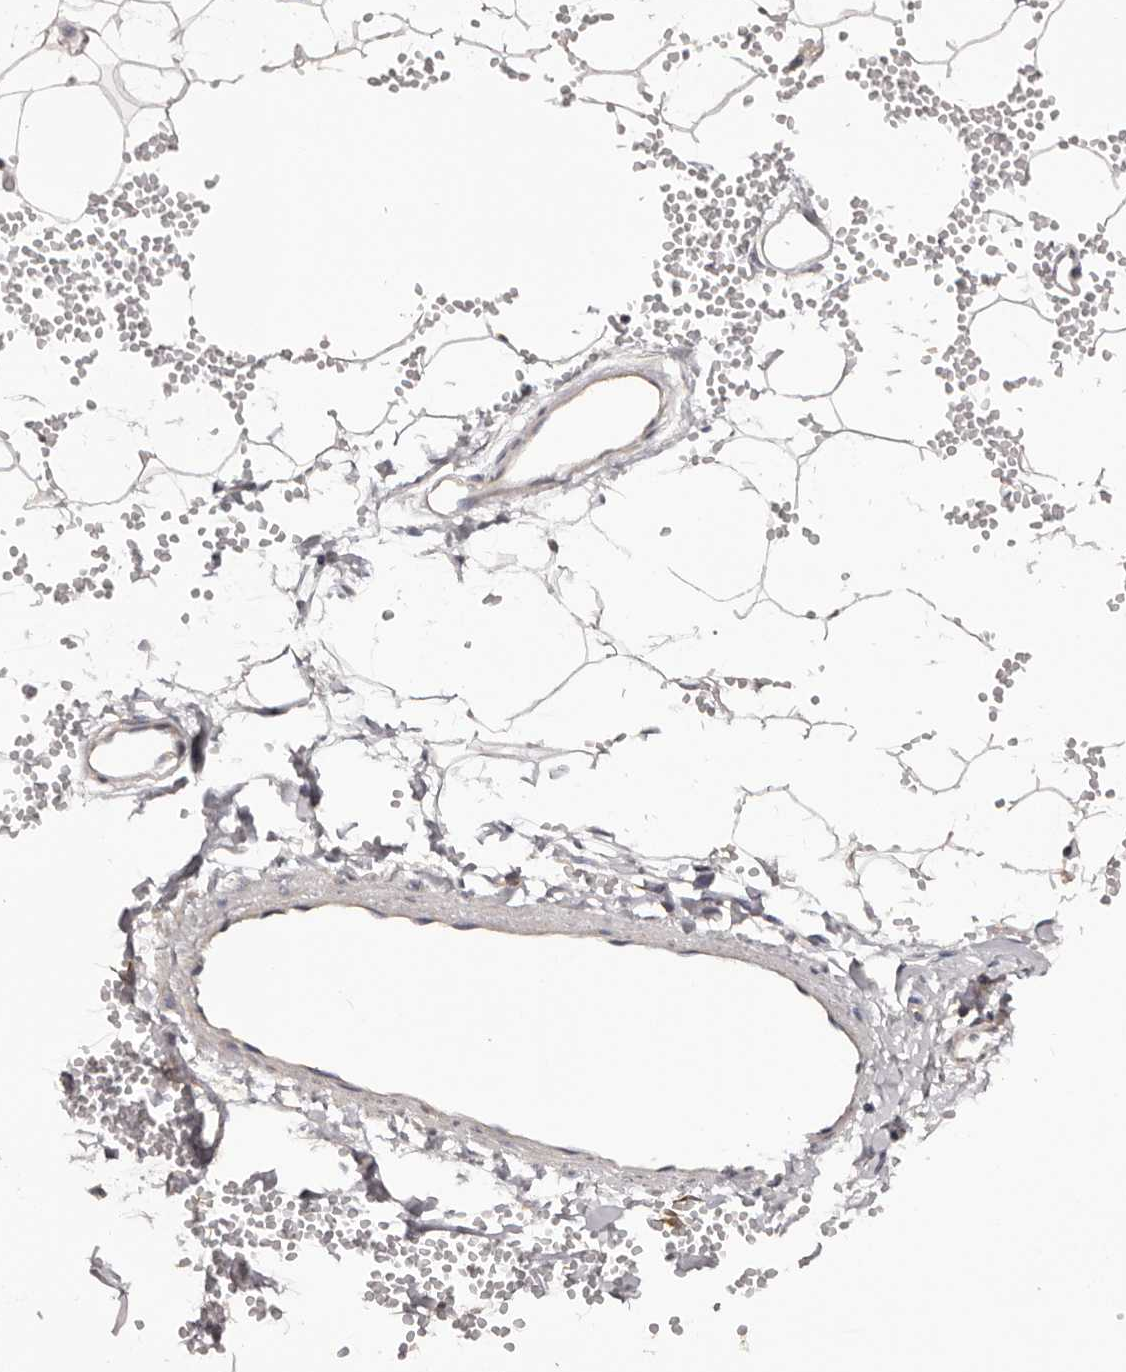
{"staining": {"intensity": "negative", "quantity": "none", "location": "none"}, "tissue": "adipose tissue", "cell_type": "Adipocytes", "image_type": "normal", "snomed": [{"axis": "morphology", "description": "Normal tissue, NOS"}, {"axis": "topography", "description": "Breast"}], "caption": "Adipose tissue stained for a protein using immunohistochemistry displays no expression adipocytes.", "gene": "KCNJ8", "patient": {"sex": "female", "age": 23}}